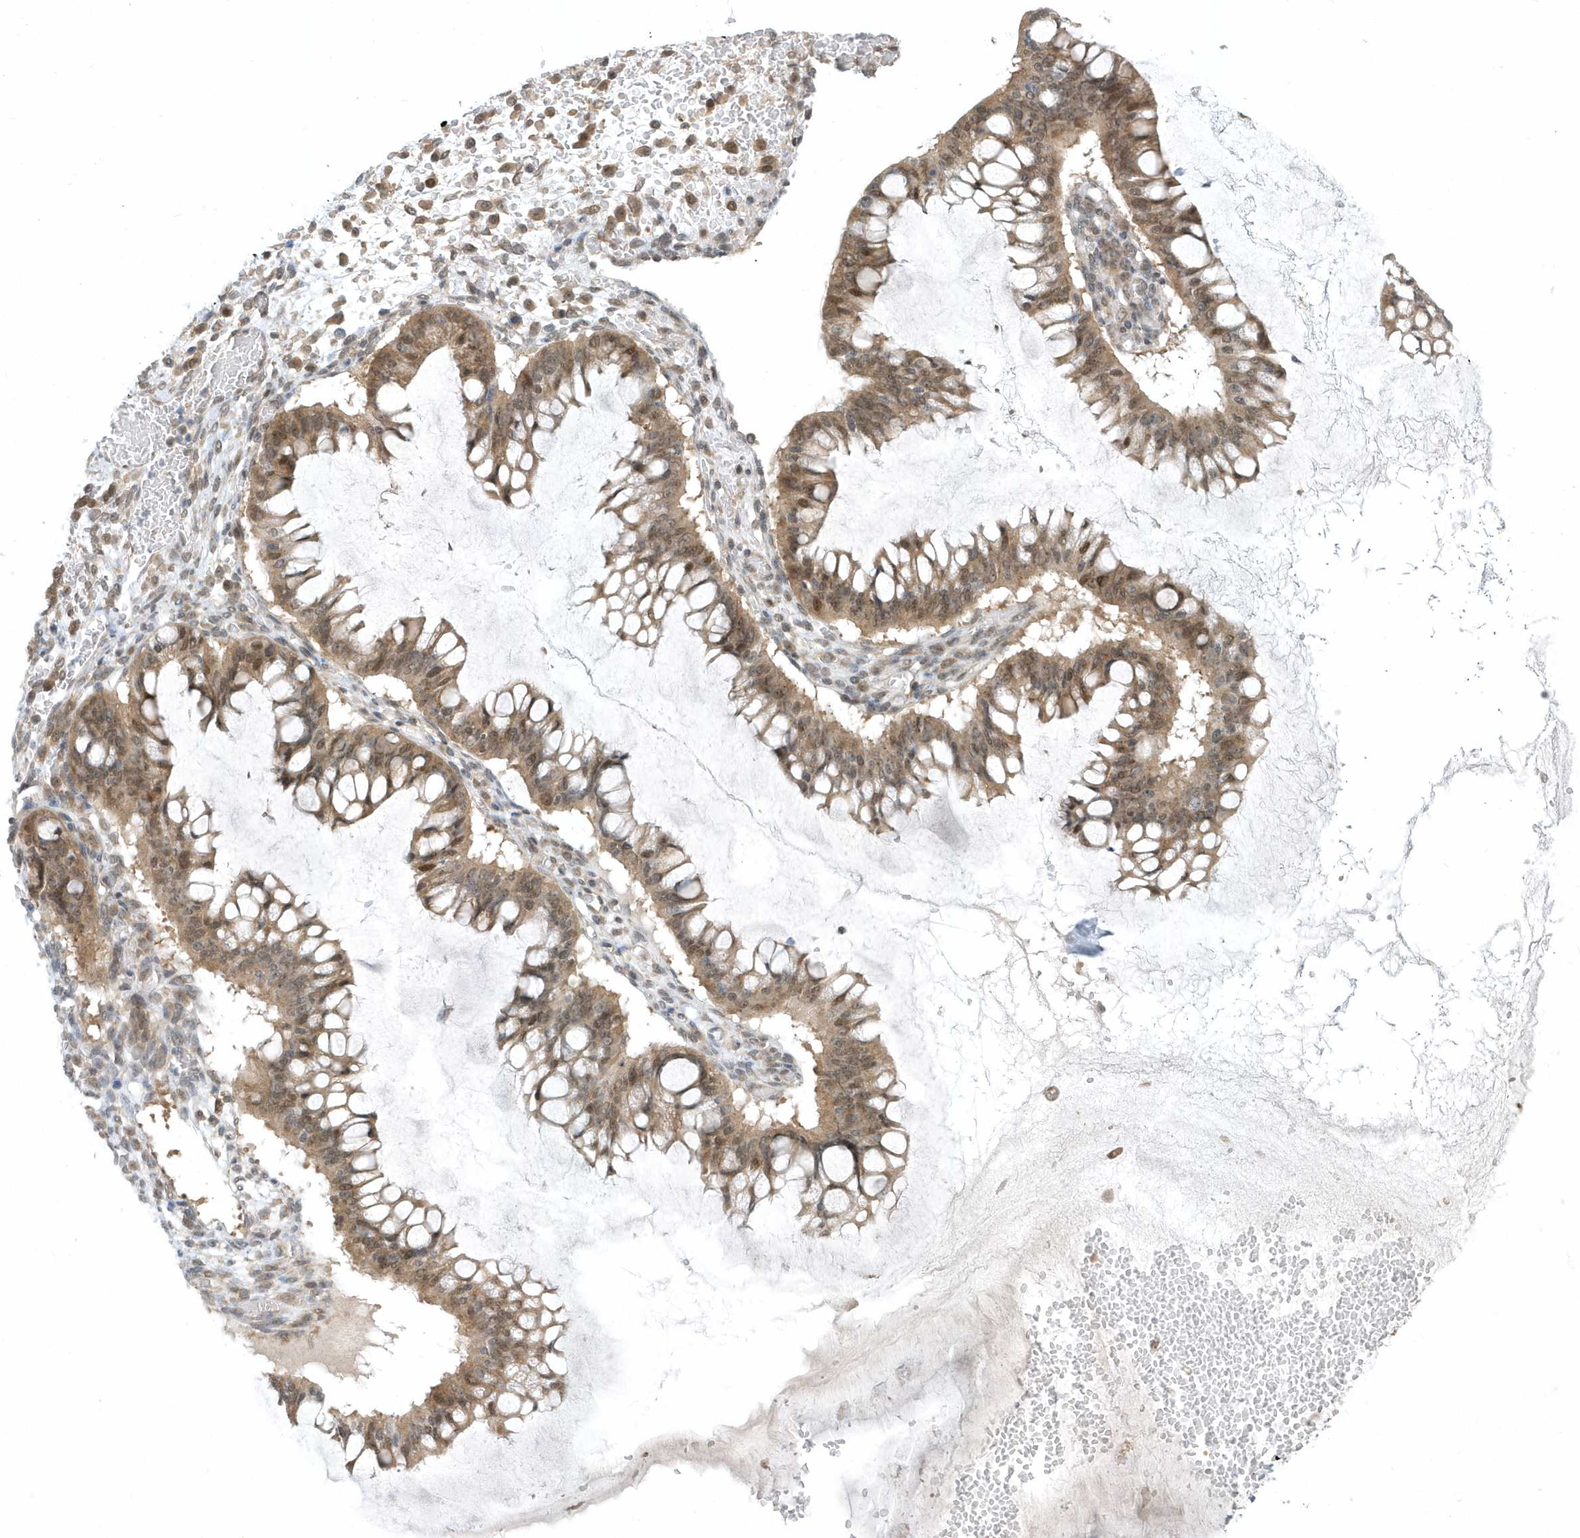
{"staining": {"intensity": "moderate", "quantity": "25%-75%", "location": "cytoplasmic/membranous,nuclear"}, "tissue": "ovarian cancer", "cell_type": "Tumor cells", "image_type": "cancer", "snomed": [{"axis": "morphology", "description": "Cystadenocarcinoma, mucinous, NOS"}, {"axis": "topography", "description": "Ovary"}], "caption": "Immunohistochemical staining of mucinous cystadenocarcinoma (ovarian) shows medium levels of moderate cytoplasmic/membranous and nuclear protein staining in approximately 25%-75% of tumor cells.", "gene": "USP53", "patient": {"sex": "female", "age": 73}}